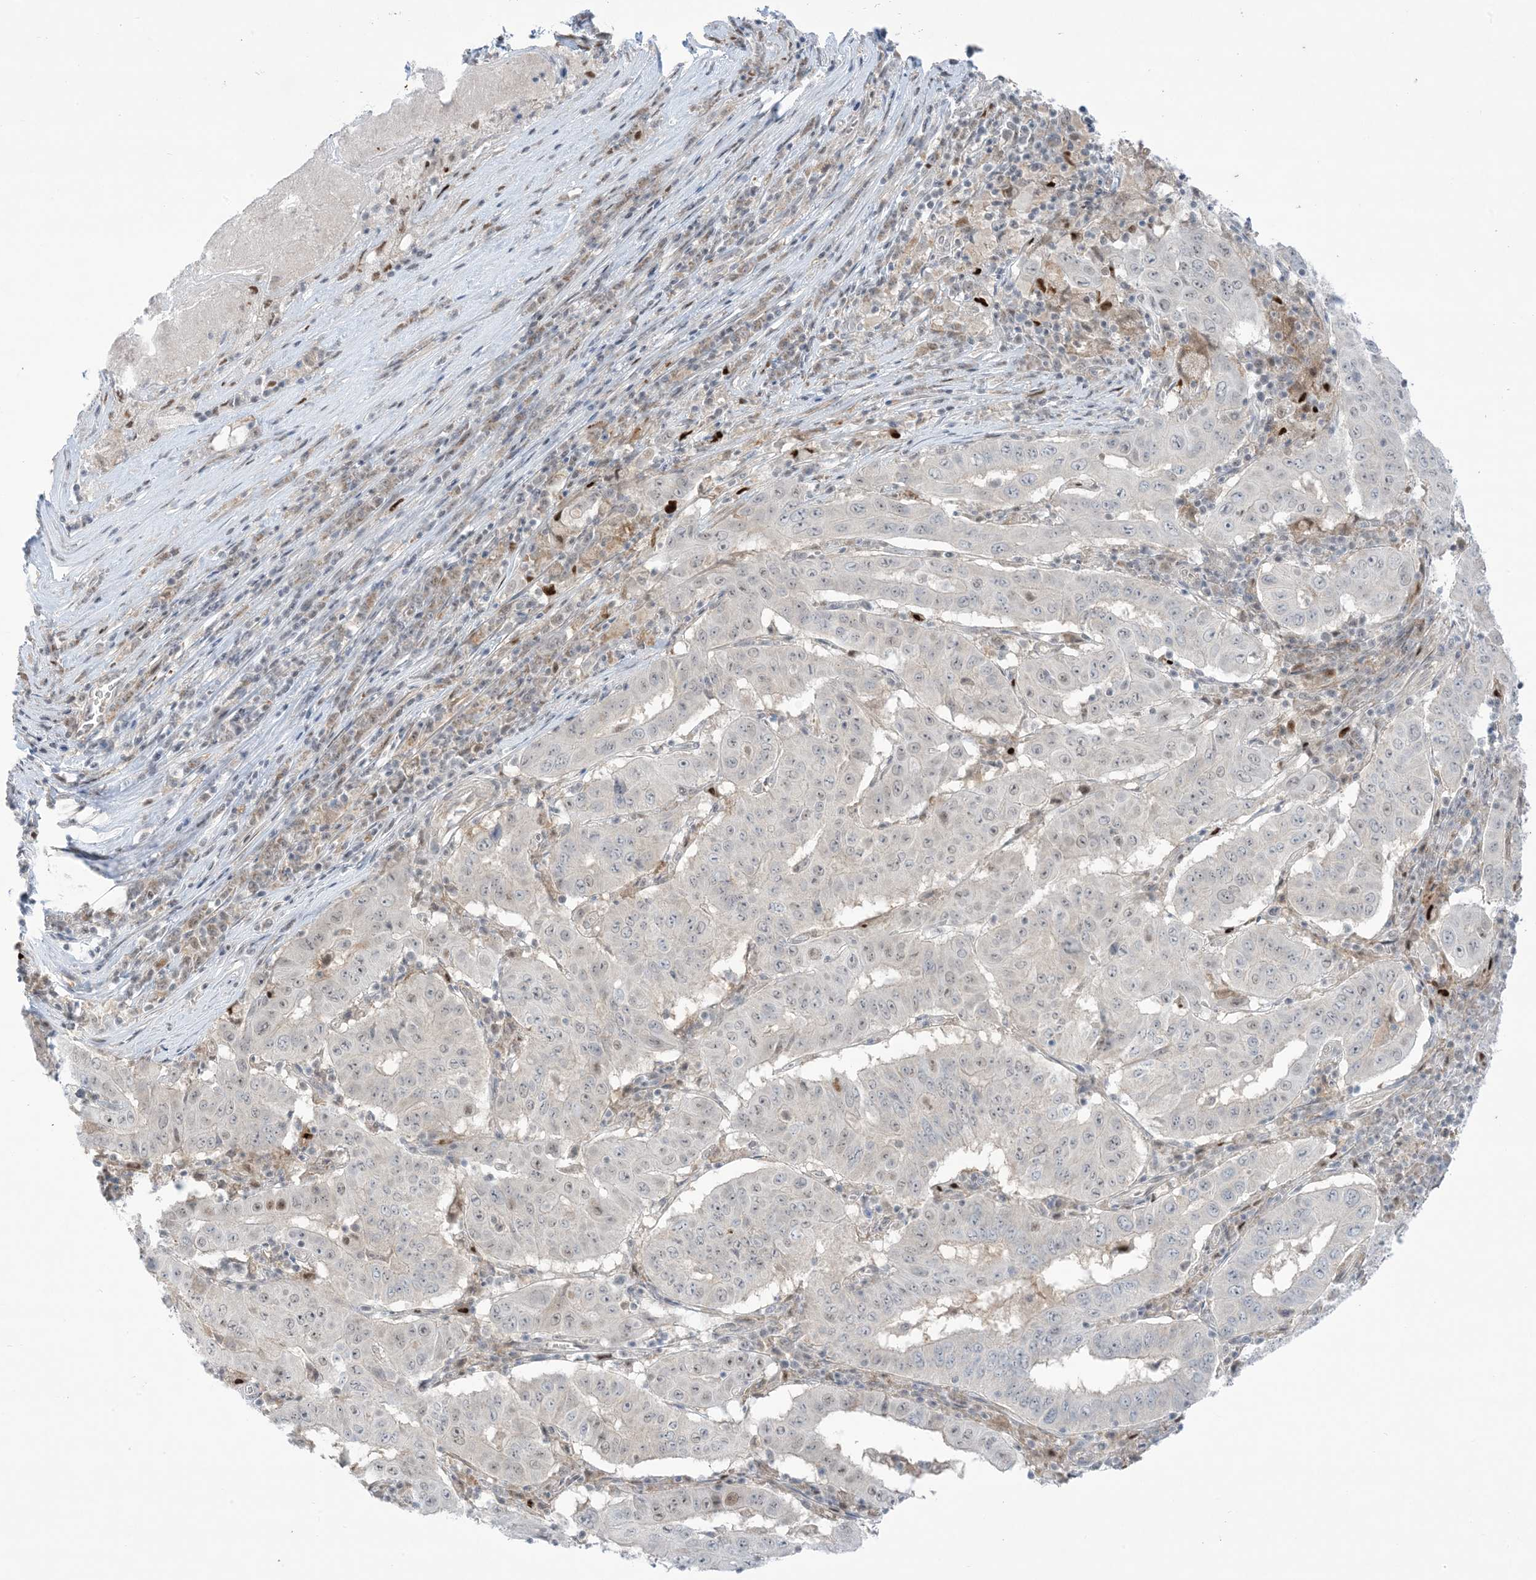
{"staining": {"intensity": "negative", "quantity": "none", "location": "none"}, "tissue": "pancreatic cancer", "cell_type": "Tumor cells", "image_type": "cancer", "snomed": [{"axis": "morphology", "description": "Adenocarcinoma, NOS"}, {"axis": "topography", "description": "Pancreas"}], "caption": "Pancreatic cancer (adenocarcinoma) was stained to show a protein in brown. There is no significant positivity in tumor cells.", "gene": "TFPT", "patient": {"sex": "male", "age": 63}}